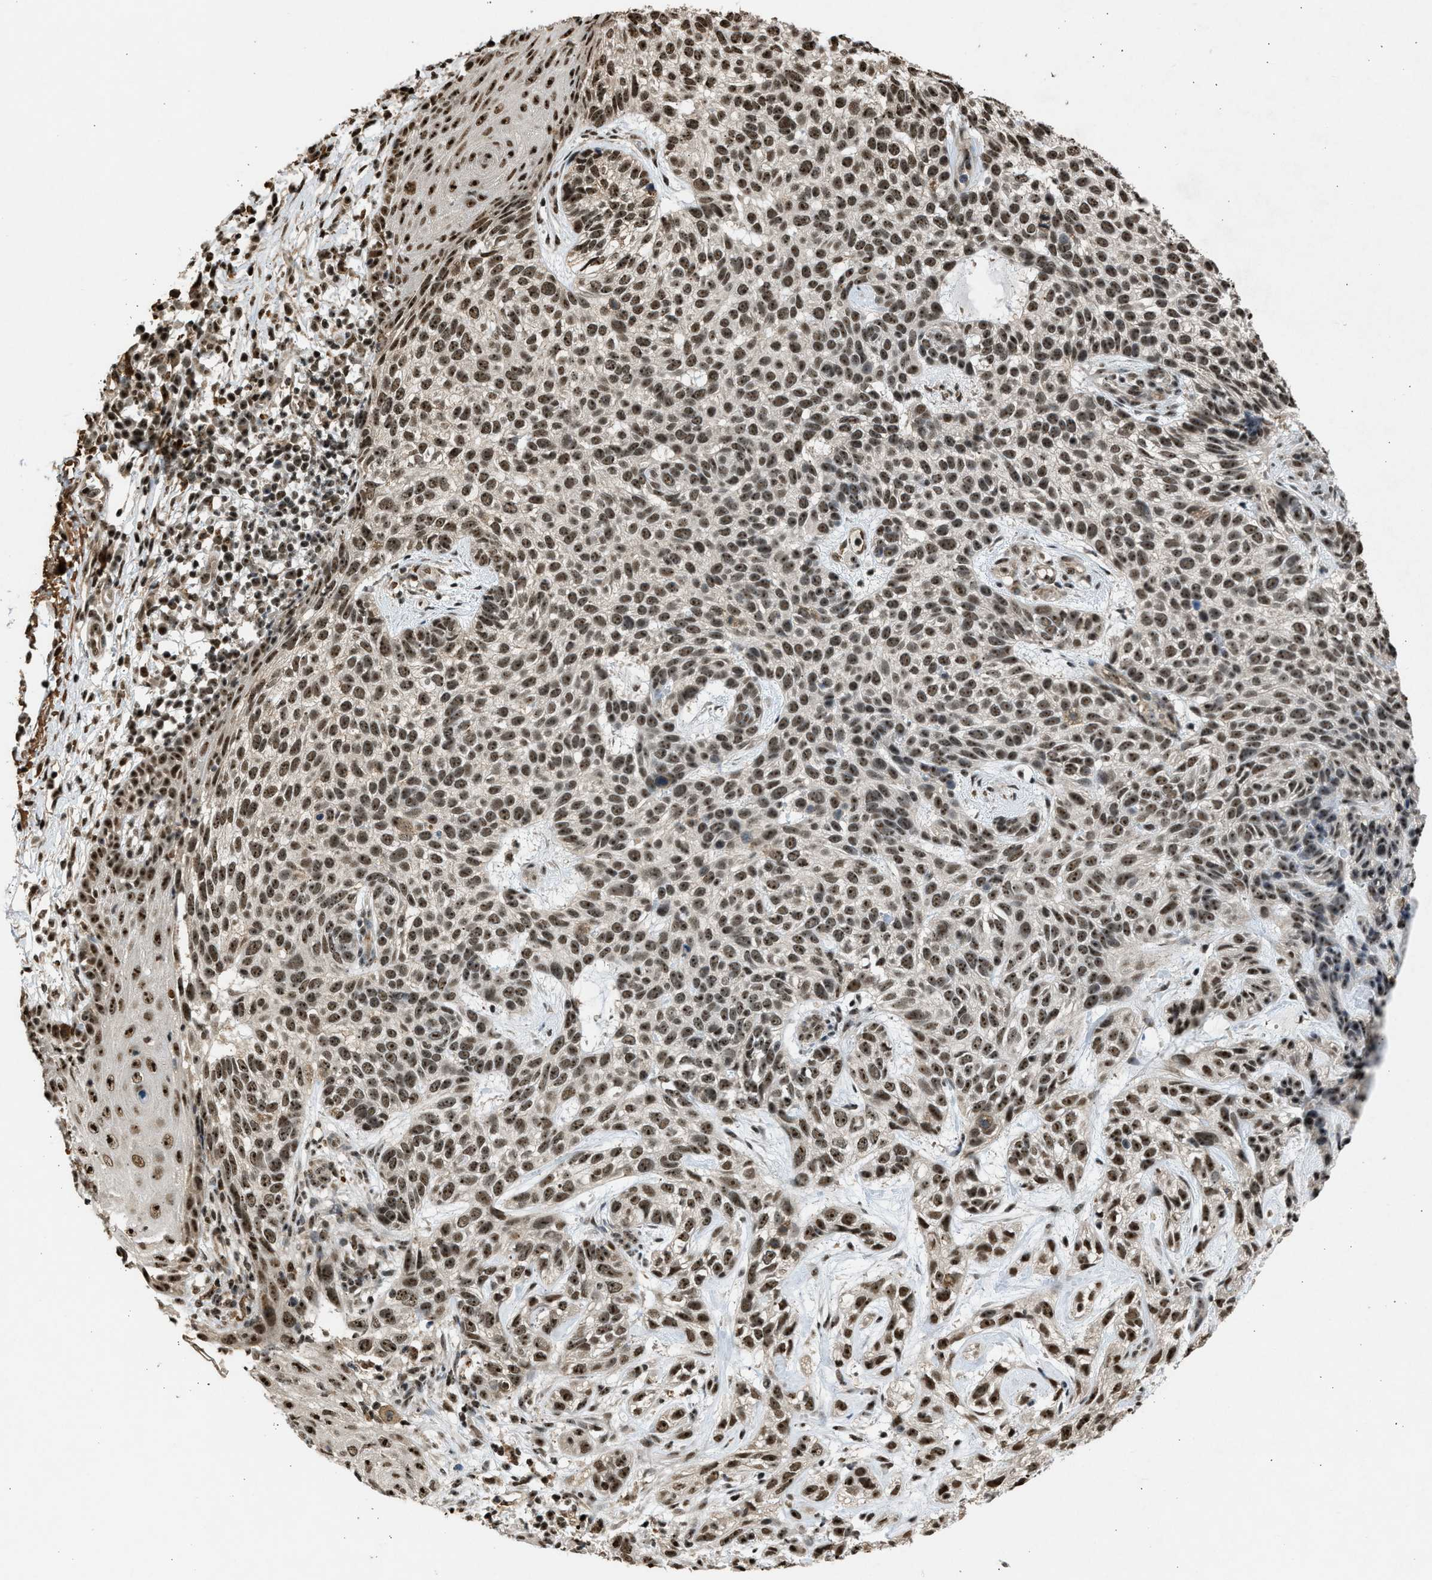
{"staining": {"intensity": "moderate", "quantity": ">75%", "location": "nuclear"}, "tissue": "skin cancer", "cell_type": "Tumor cells", "image_type": "cancer", "snomed": [{"axis": "morphology", "description": "Normal tissue, NOS"}, {"axis": "morphology", "description": "Basal cell carcinoma"}, {"axis": "topography", "description": "Skin"}], "caption": "This micrograph exhibits immunohistochemistry (IHC) staining of skin cancer, with medium moderate nuclear positivity in approximately >75% of tumor cells.", "gene": "TFDP2", "patient": {"sex": "male", "age": 79}}